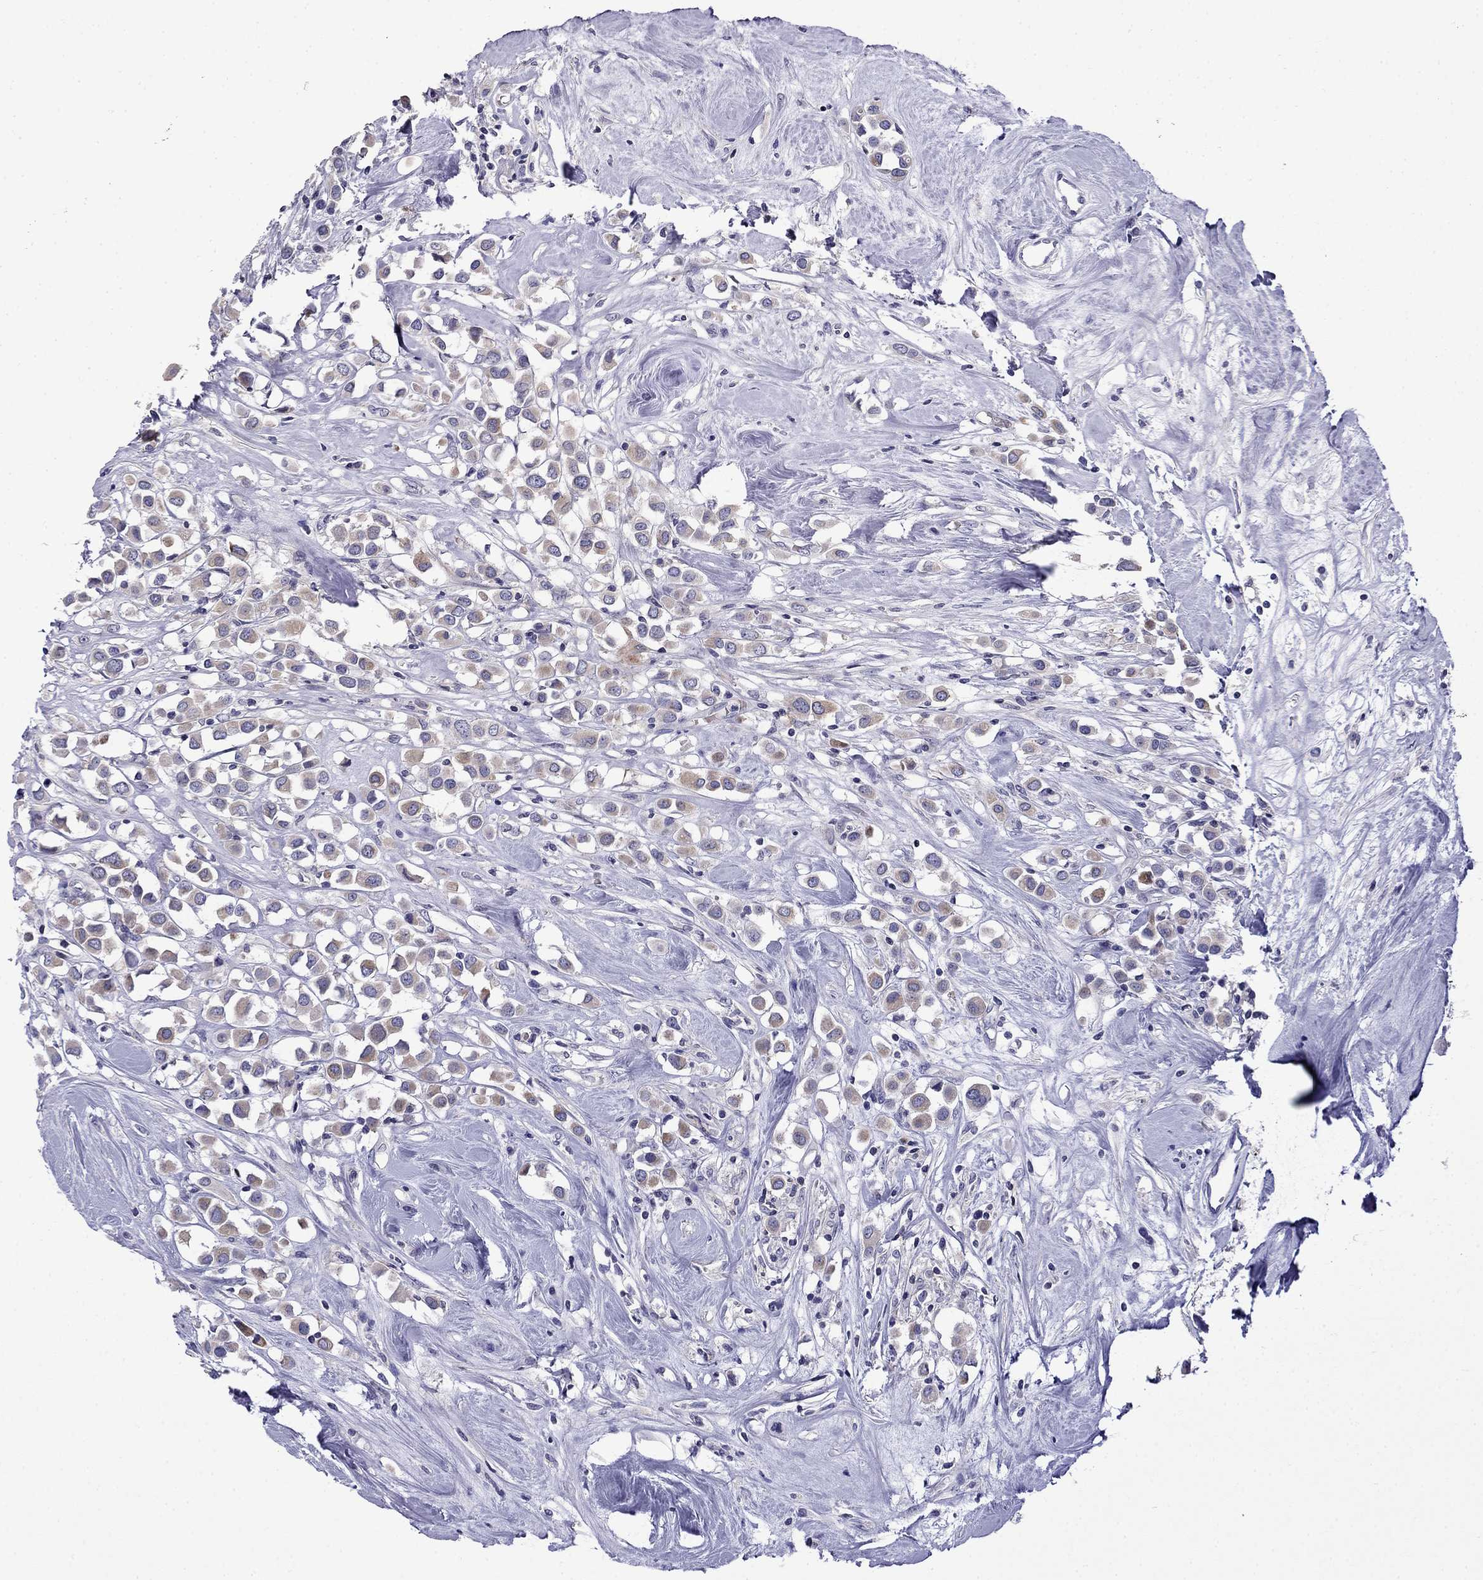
{"staining": {"intensity": "weak", "quantity": "<25%", "location": "cytoplasmic/membranous"}, "tissue": "breast cancer", "cell_type": "Tumor cells", "image_type": "cancer", "snomed": [{"axis": "morphology", "description": "Duct carcinoma"}, {"axis": "topography", "description": "Breast"}], "caption": "Image shows no protein expression in tumor cells of intraductal carcinoma (breast) tissue.", "gene": "PRR18", "patient": {"sex": "female", "age": 61}}